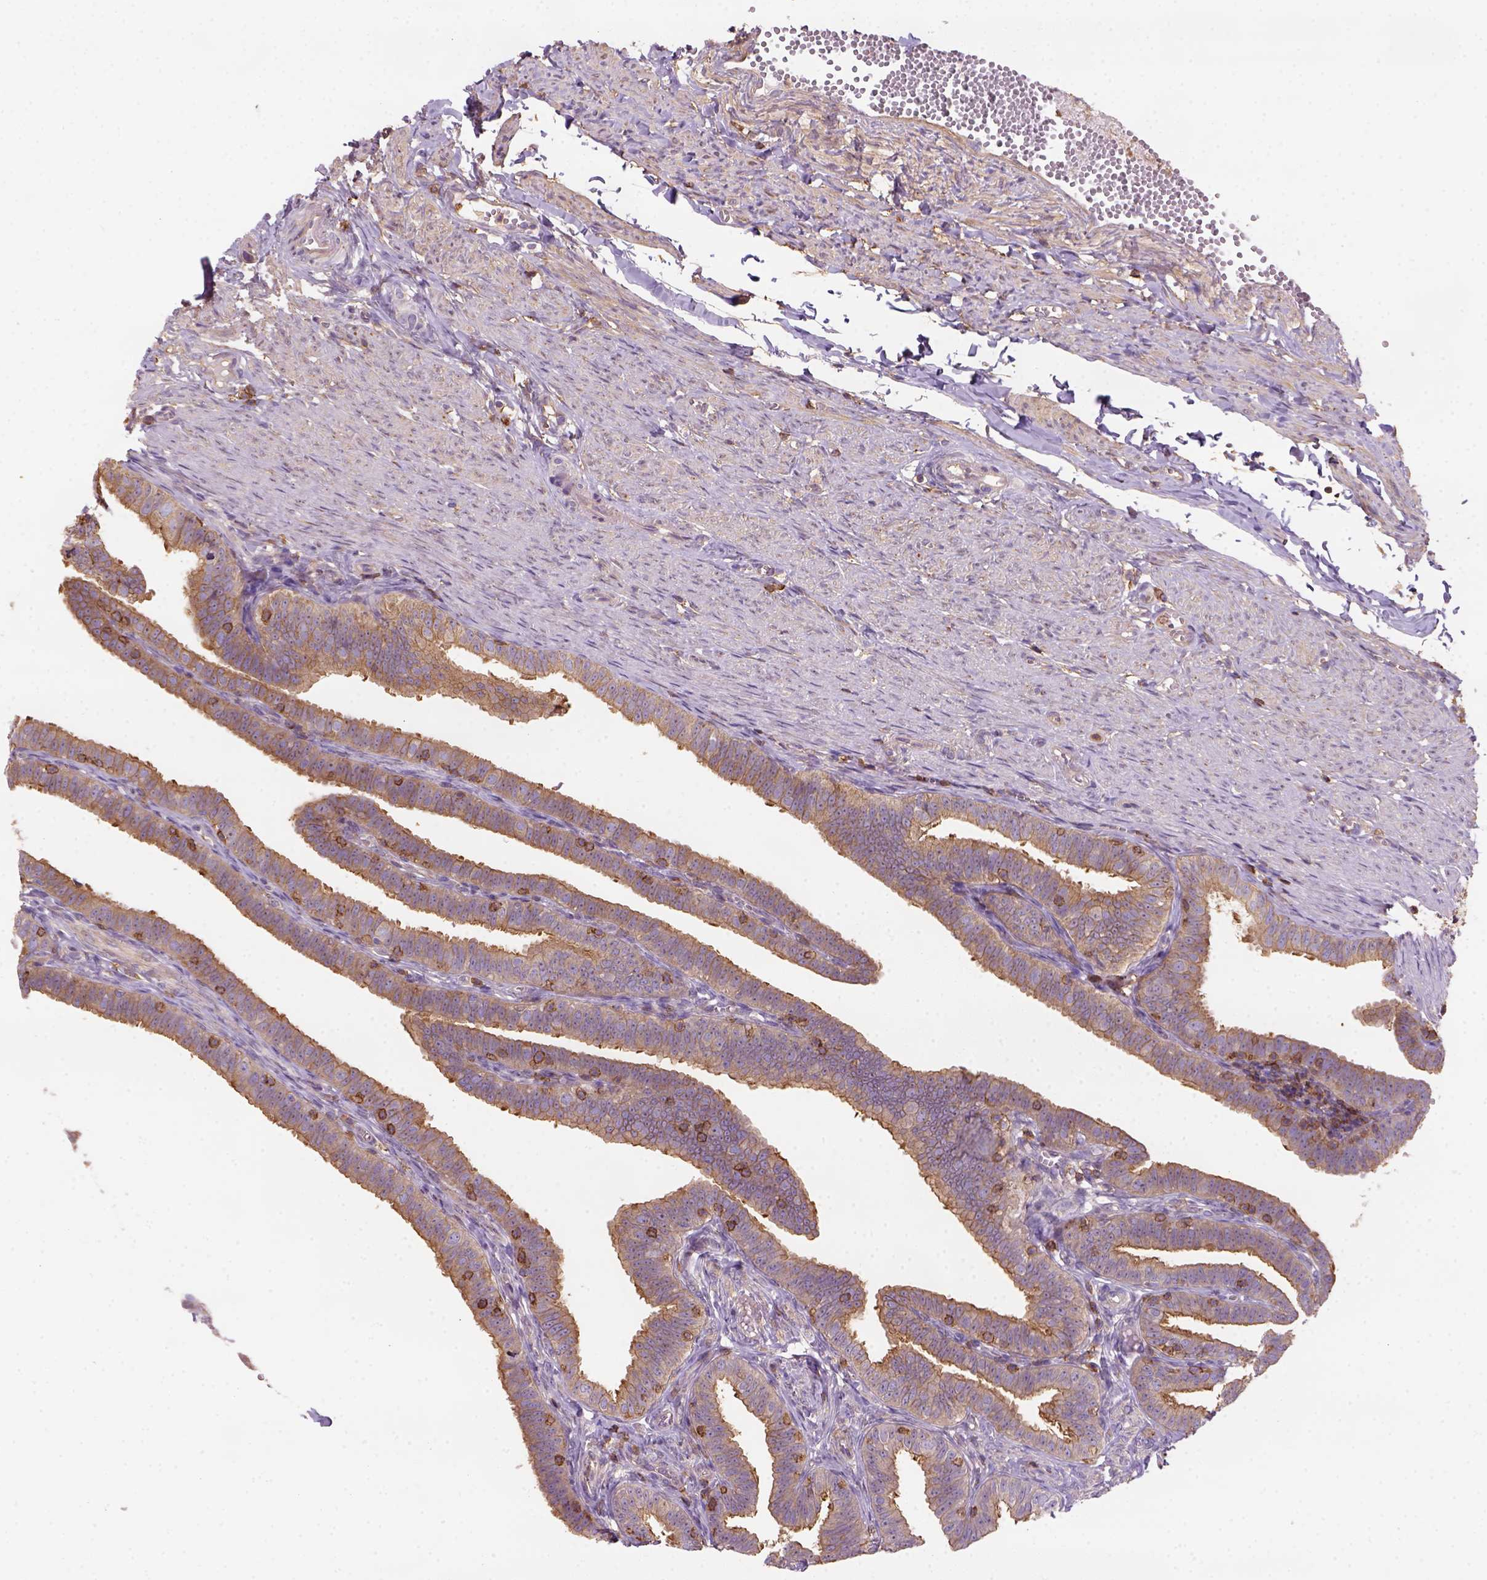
{"staining": {"intensity": "moderate", "quantity": ">75%", "location": "cytoplasmic/membranous"}, "tissue": "fallopian tube", "cell_type": "Glandular cells", "image_type": "normal", "snomed": [{"axis": "morphology", "description": "Normal tissue, NOS"}, {"axis": "topography", "description": "Fallopian tube"}], "caption": "A high-resolution photomicrograph shows immunohistochemistry (IHC) staining of unremarkable fallopian tube, which reveals moderate cytoplasmic/membranous staining in about >75% of glandular cells.", "gene": "GPRC5D", "patient": {"sex": "female", "age": 25}}